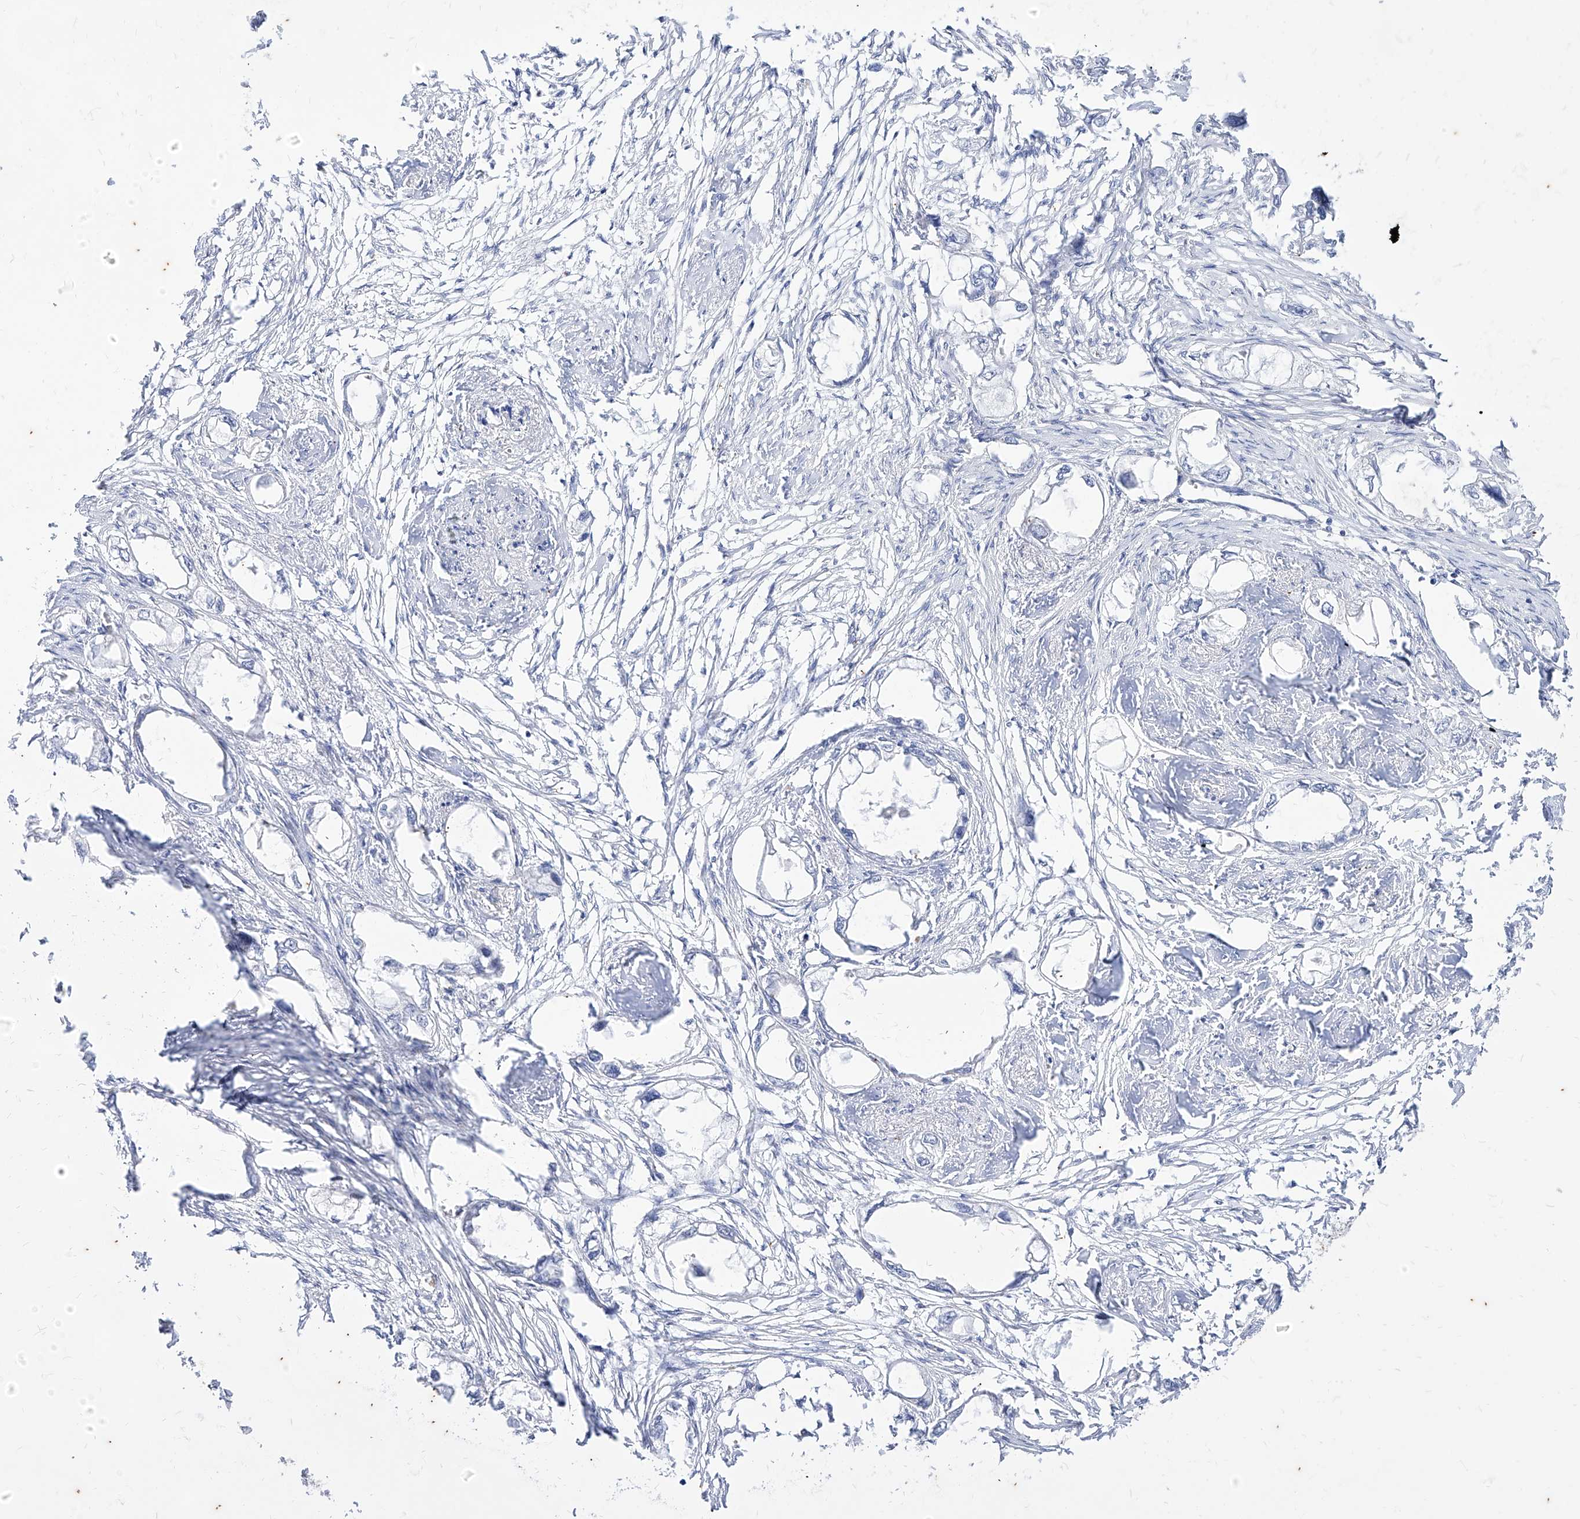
{"staining": {"intensity": "negative", "quantity": "none", "location": "none"}, "tissue": "endometrial cancer", "cell_type": "Tumor cells", "image_type": "cancer", "snomed": [{"axis": "morphology", "description": "Adenocarcinoma, NOS"}, {"axis": "morphology", "description": "Adenocarcinoma, metastatic, NOS"}, {"axis": "topography", "description": "Adipose tissue"}, {"axis": "topography", "description": "Endometrium"}], "caption": "DAB (3,3'-diaminobenzidine) immunohistochemical staining of human endometrial adenocarcinoma demonstrates no significant expression in tumor cells.", "gene": "PHF20L1", "patient": {"sex": "female", "age": 67}}